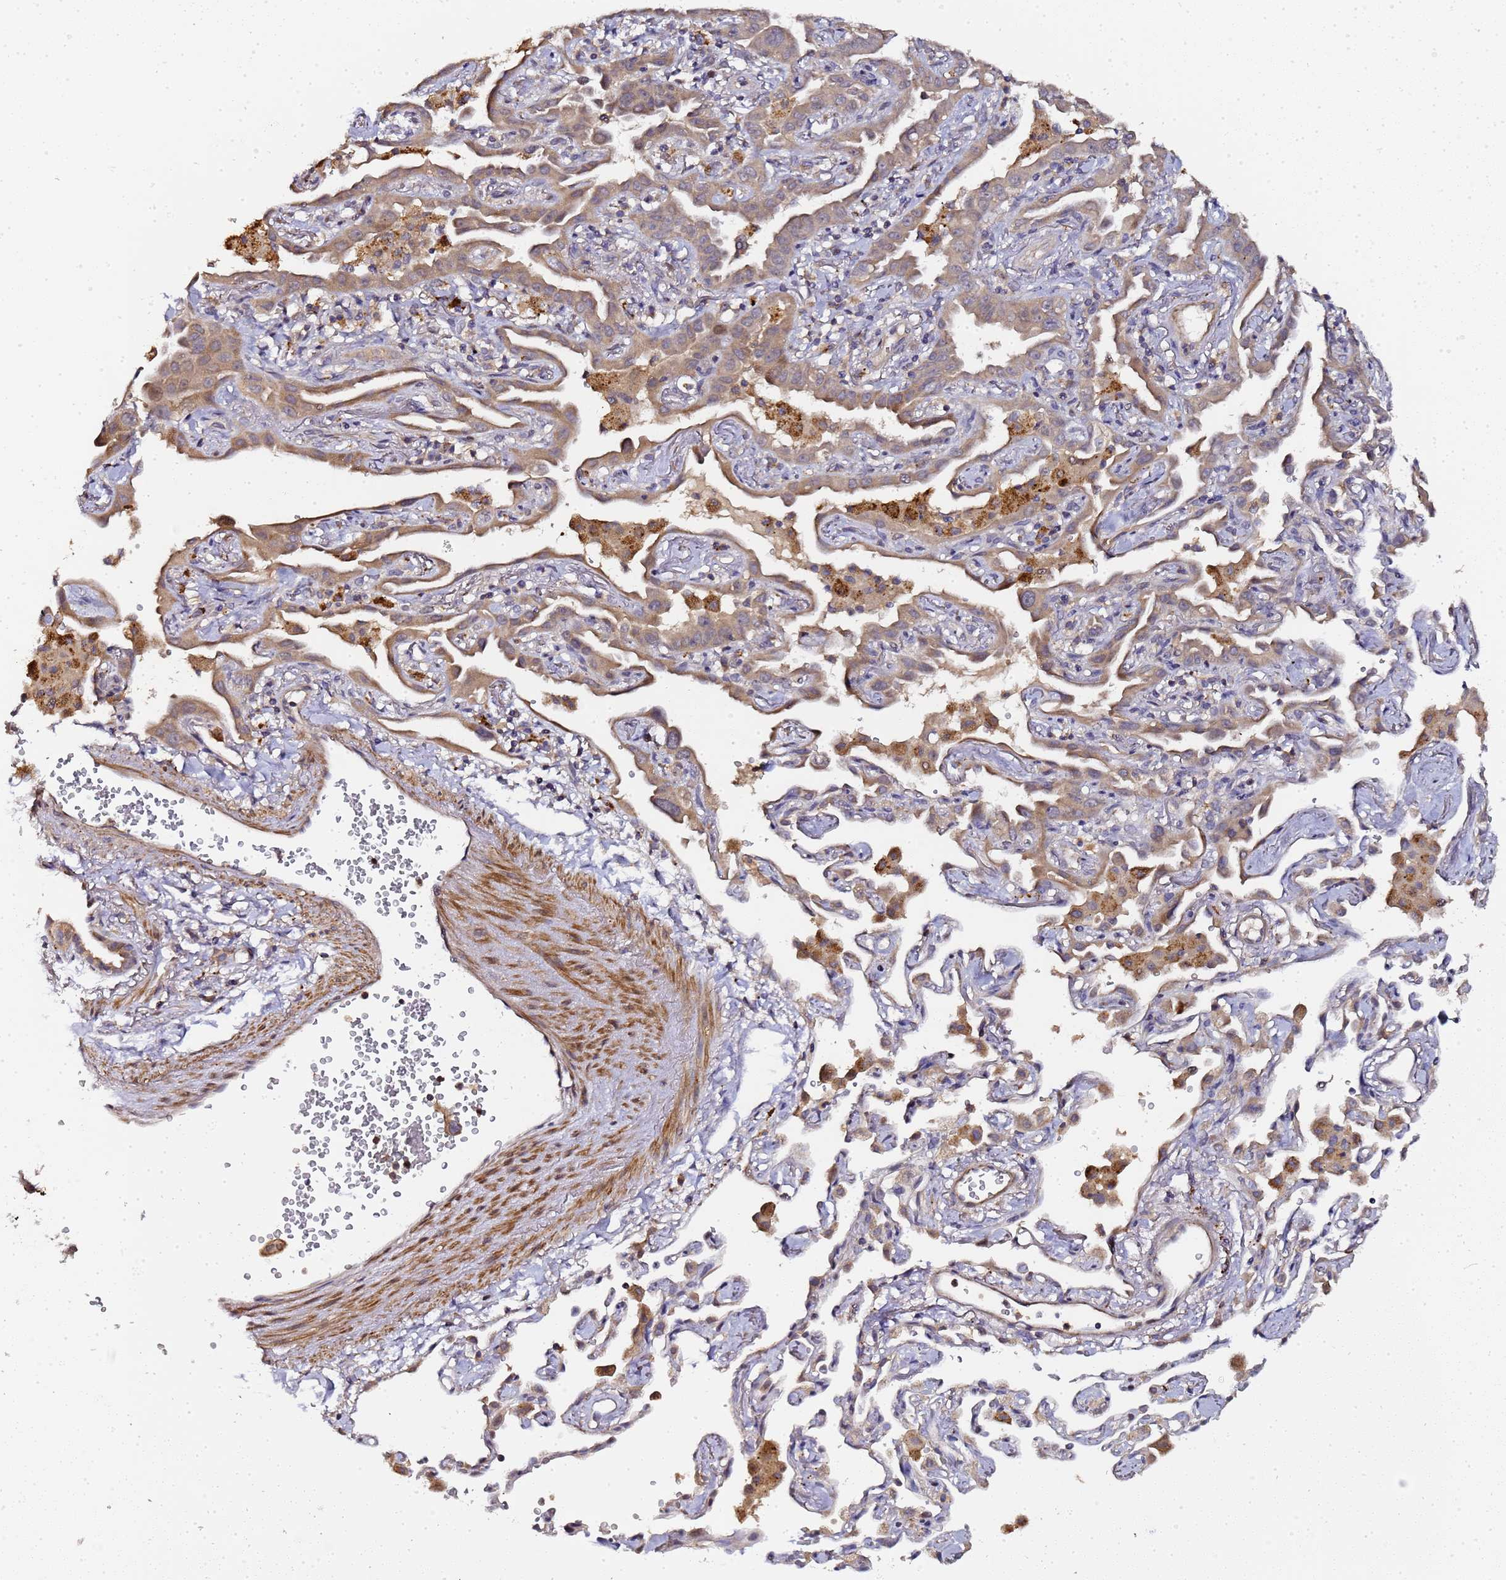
{"staining": {"intensity": "weak", "quantity": ">75%", "location": "cytoplasmic/membranous"}, "tissue": "lung cancer", "cell_type": "Tumor cells", "image_type": "cancer", "snomed": [{"axis": "morphology", "description": "Adenocarcinoma, NOS"}, {"axis": "topography", "description": "Lung"}], "caption": "Immunohistochemistry (IHC) micrograph of human lung cancer (adenocarcinoma) stained for a protein (brown), which displays low levels of weak cytoplasmic/membranous staining in approximately >75% of tumor cells.", "gene": "LGI4", "patient": {"sex": "male", "age": 67}}